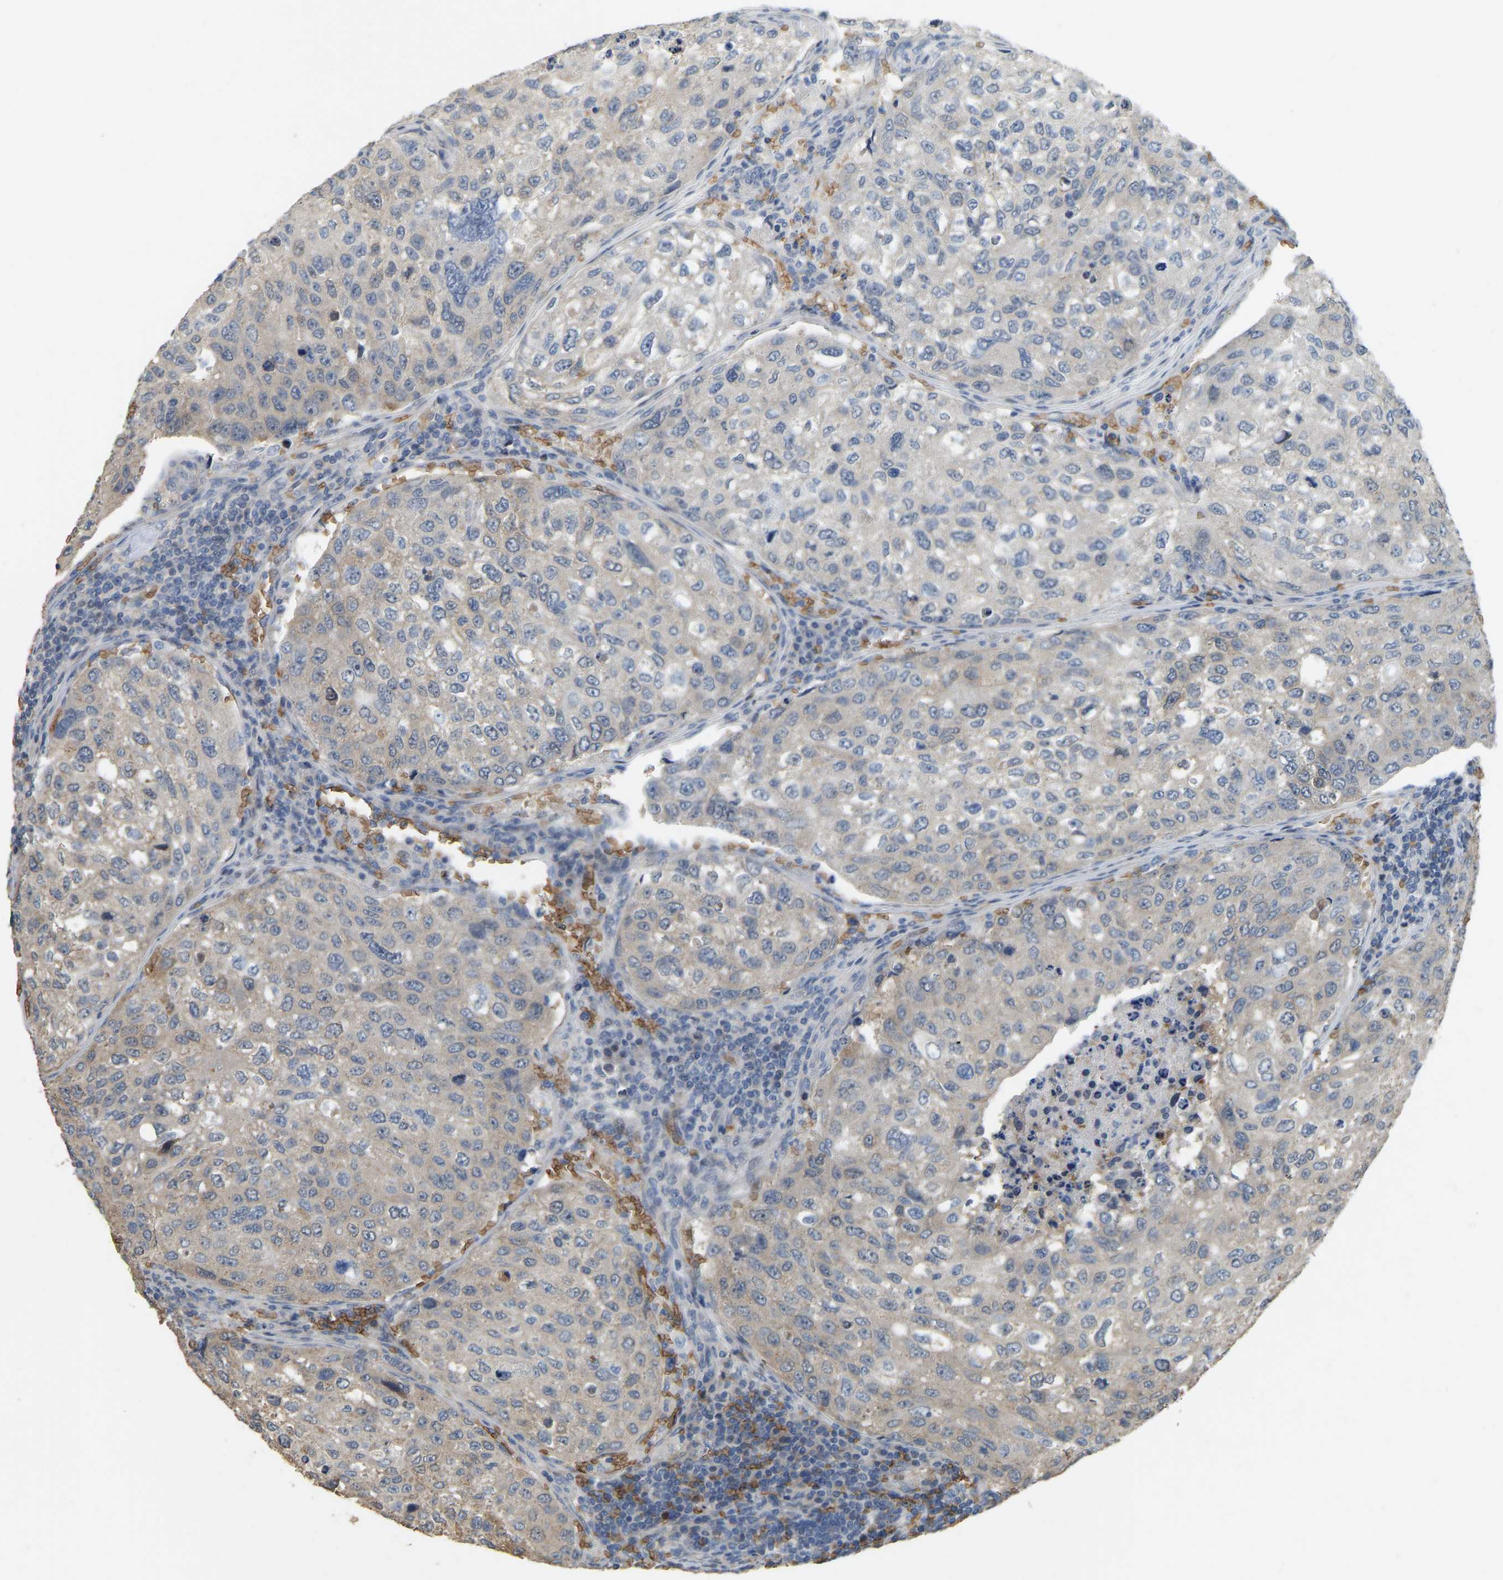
{"staining": {"intensity": "weak", "quantity": "25%-75%", "location": "cytoplasmic/membranous"}, "tissue": "urothelial cancer", "cell_type": "Tumor cells", "image_type": "cancer", "snomed": [{"axis": "morphology", "description": "Urothelial carcinoma, High grade"}, {"axis": "topography", "description": "Lymph node"}, {"axis": "topography", "description": "Urinary bladder"}], "caption": "An image showing weak cytoplasmic/membranous expression in approximately 25%-75% of tumor cells in urothelial cancer, as visualized by brown immunohistochemical staining.", "gene": "CFAP298", "patient": {"sex": "male", "age": 51}}